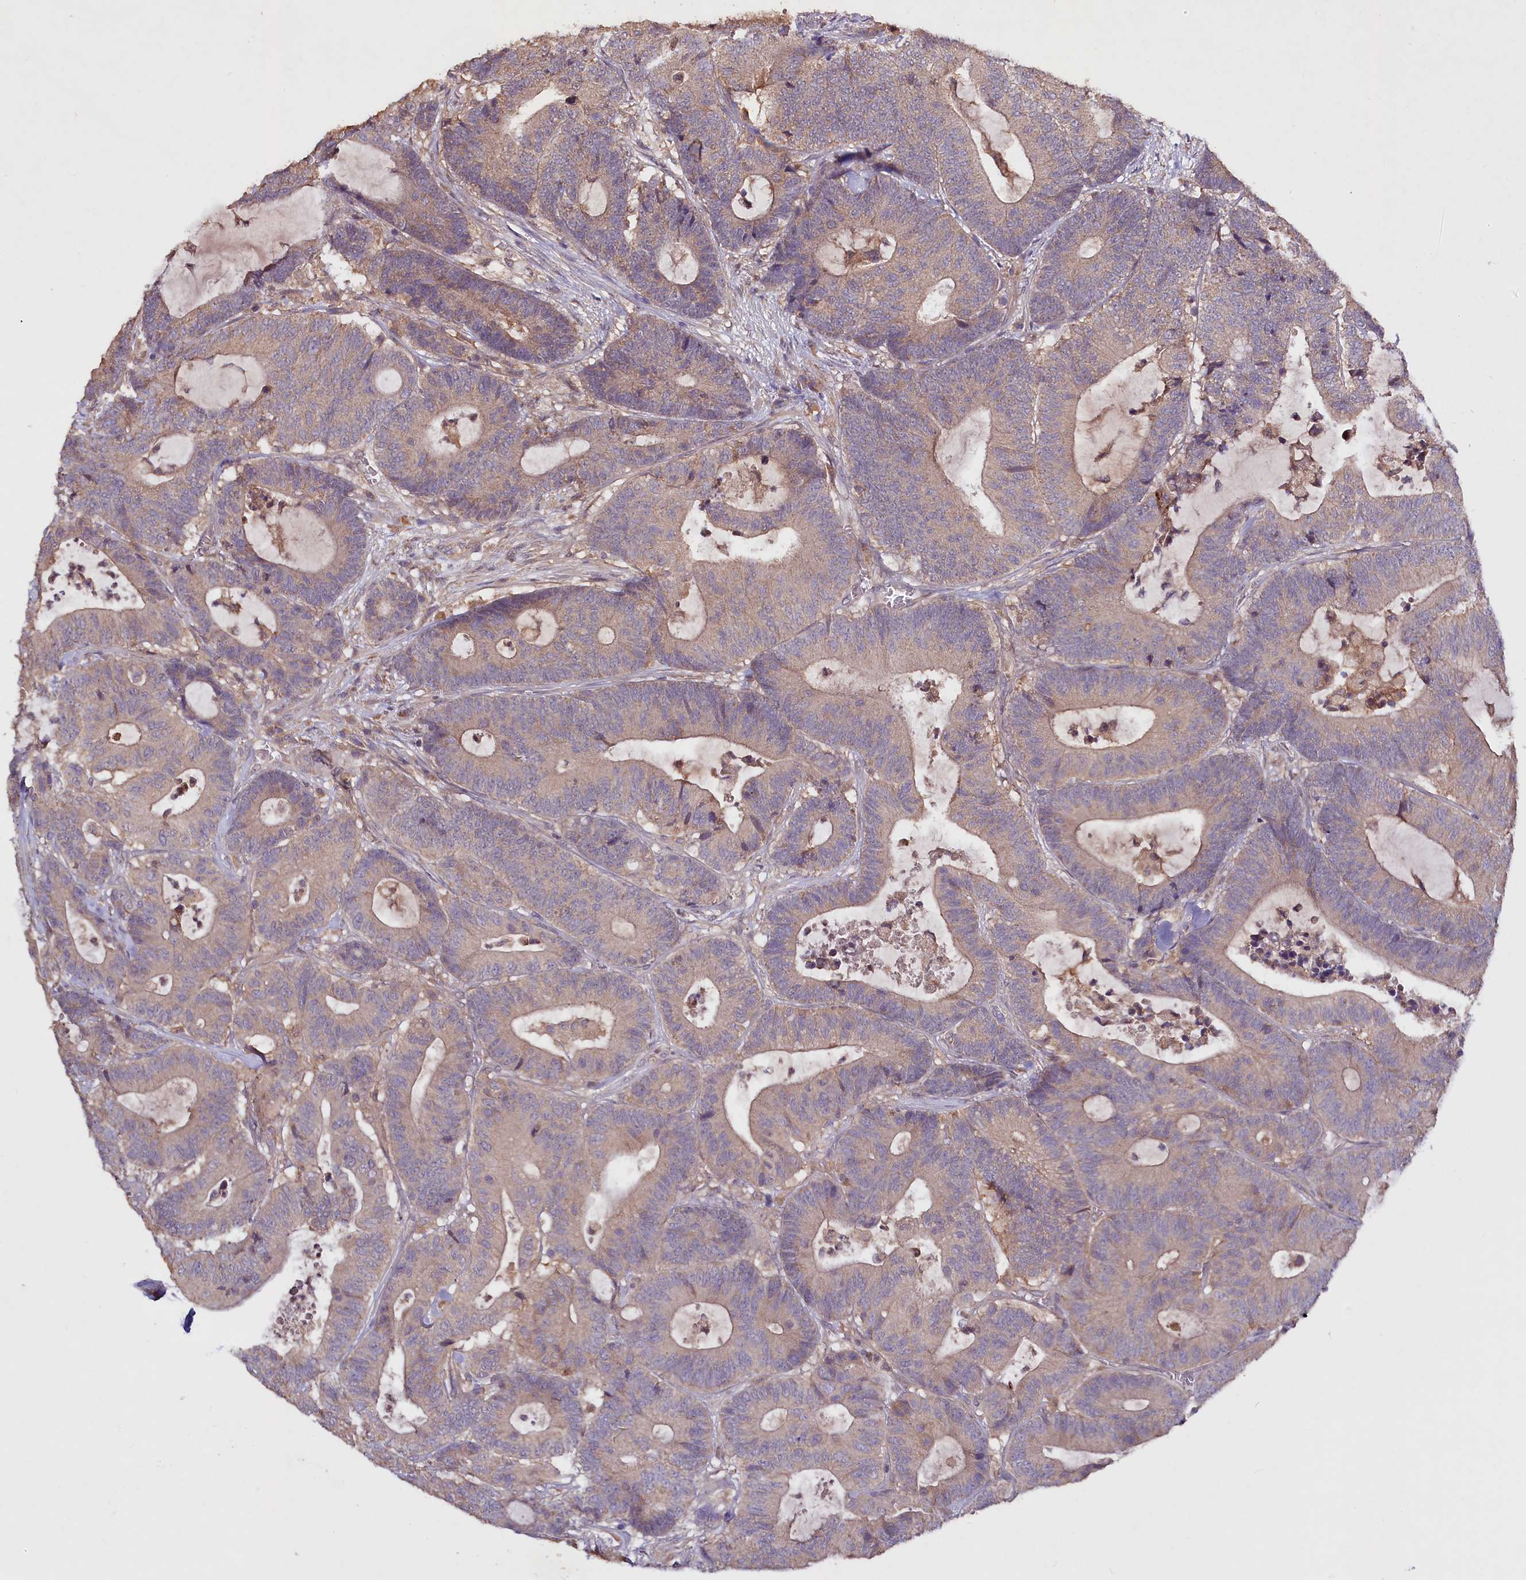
{"staining": {"intensity": "weak", "quantity": "25%-75%", "location": "cytoplasmic/membranous"}, "tissue": "colorectal cancer", "cell_type": "Tumor cells", "image_type": "cancer", "snomed": [{"axis": "morphology", "description": "Adenocarcinoma, NOS"}, {"axis": "topography", "description": "Colon"}], "caption": "Weak cytoplasmic/membranous positivity for a protein is appreciated in approximately 25%-75% of tumor cells of colorectal cancer using immunohistochemistry.", "gene": "ETFBKMT", "patient": {"sex": "female", "age": 84}}